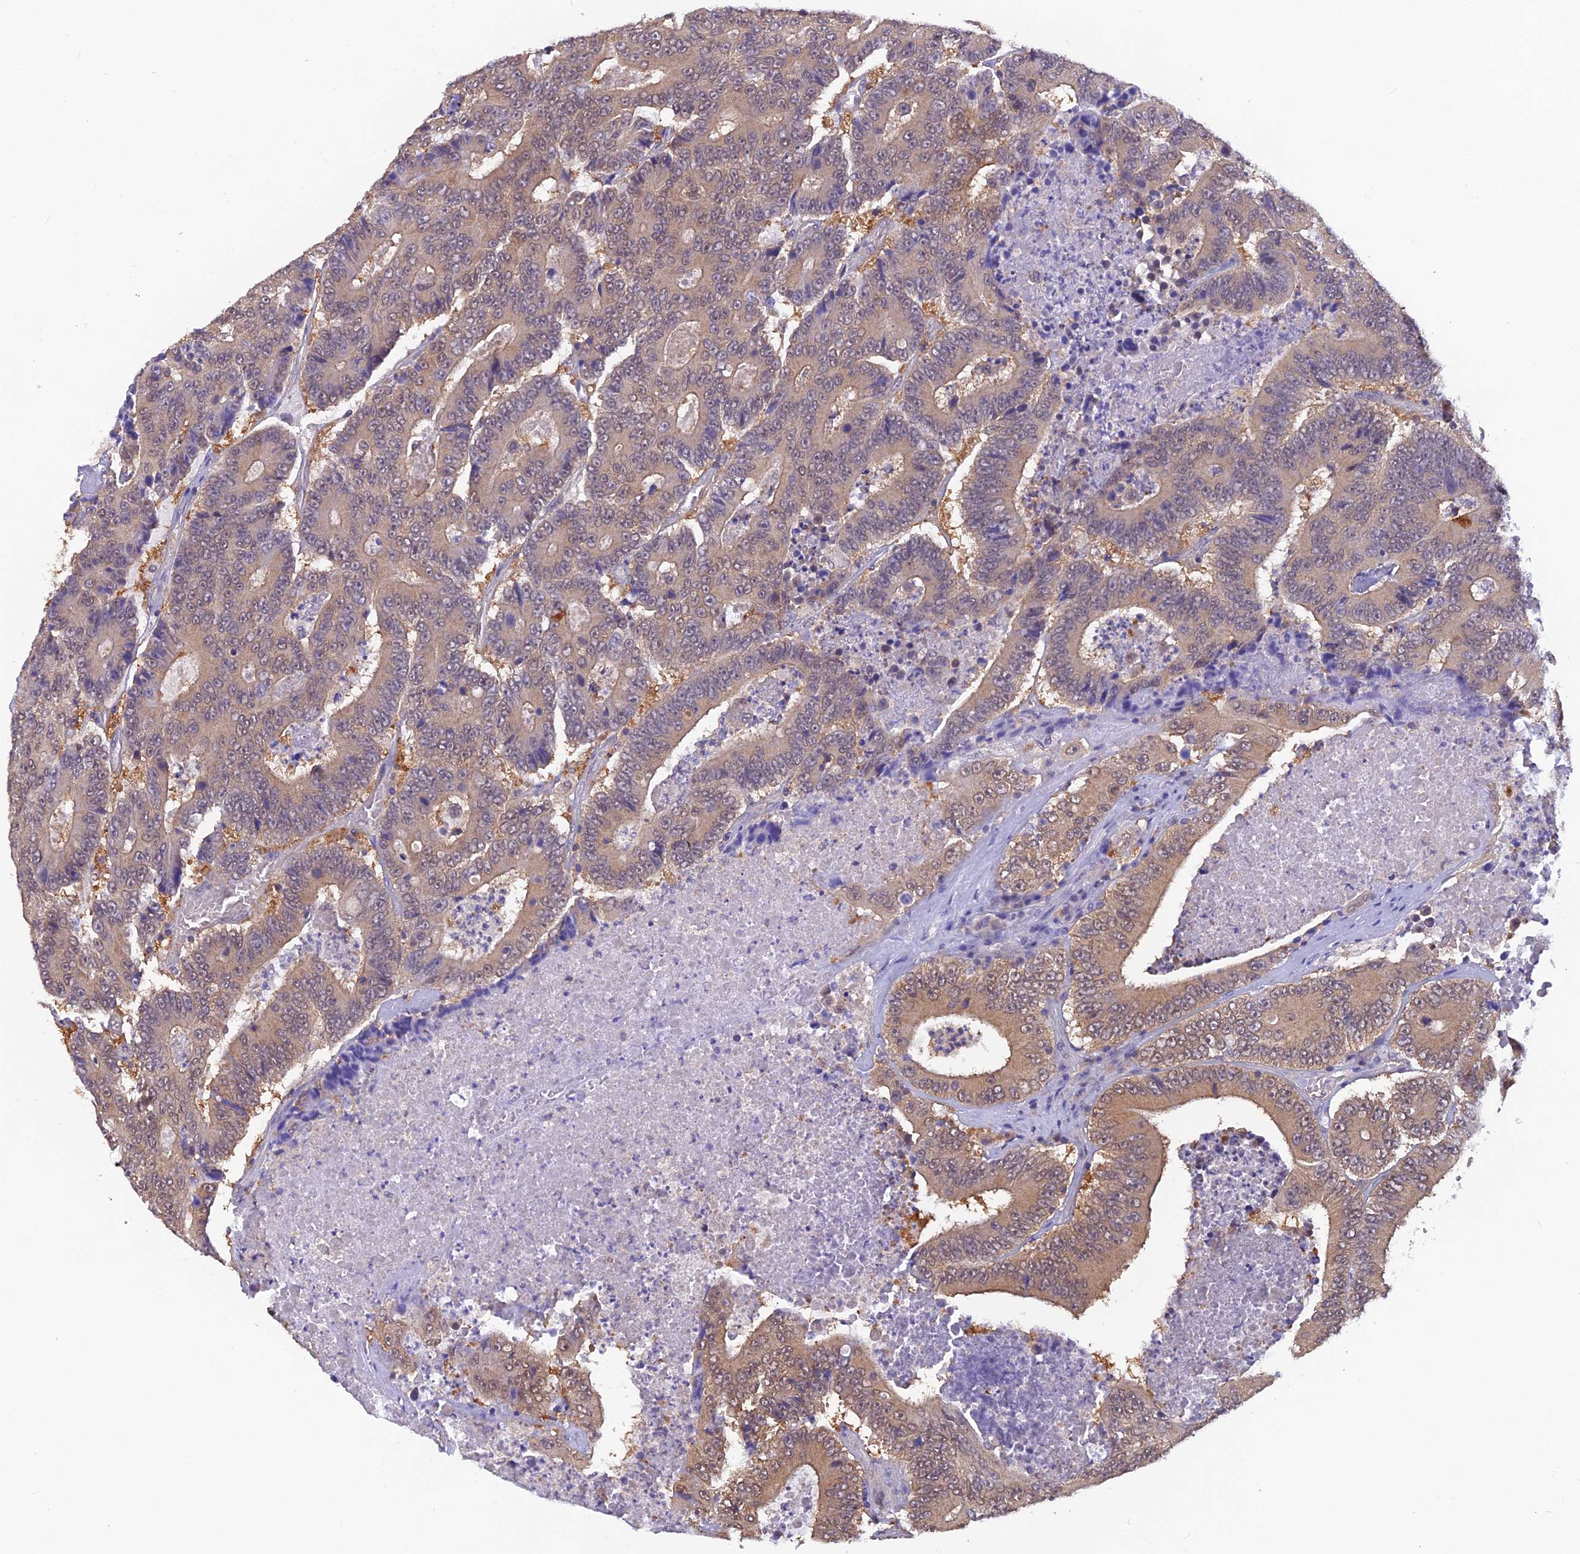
{"staining": {"intensity": "weak", "quantity": ">75%", "location": "cytoplasmic/membranous,nuclear"}, "tissue": "colorectal cancer", "cell_type": "Tumor cells", "image_type": "cancer", "snomed": [{"axis": "morphology", "description": "Adenocarcinoma, NOS"}, {"axis": "topography", "description": "Colon"}], "caption": "Approximately >75% of tumor cells in human colorectal adenocarcinoma exhibit weak cytoplasmic/membranous and nuclear protein expression as visualized by brown immunohistochemical staining.", "gene": "HINT1", "patient": {"sex": "male", "age": 83}}